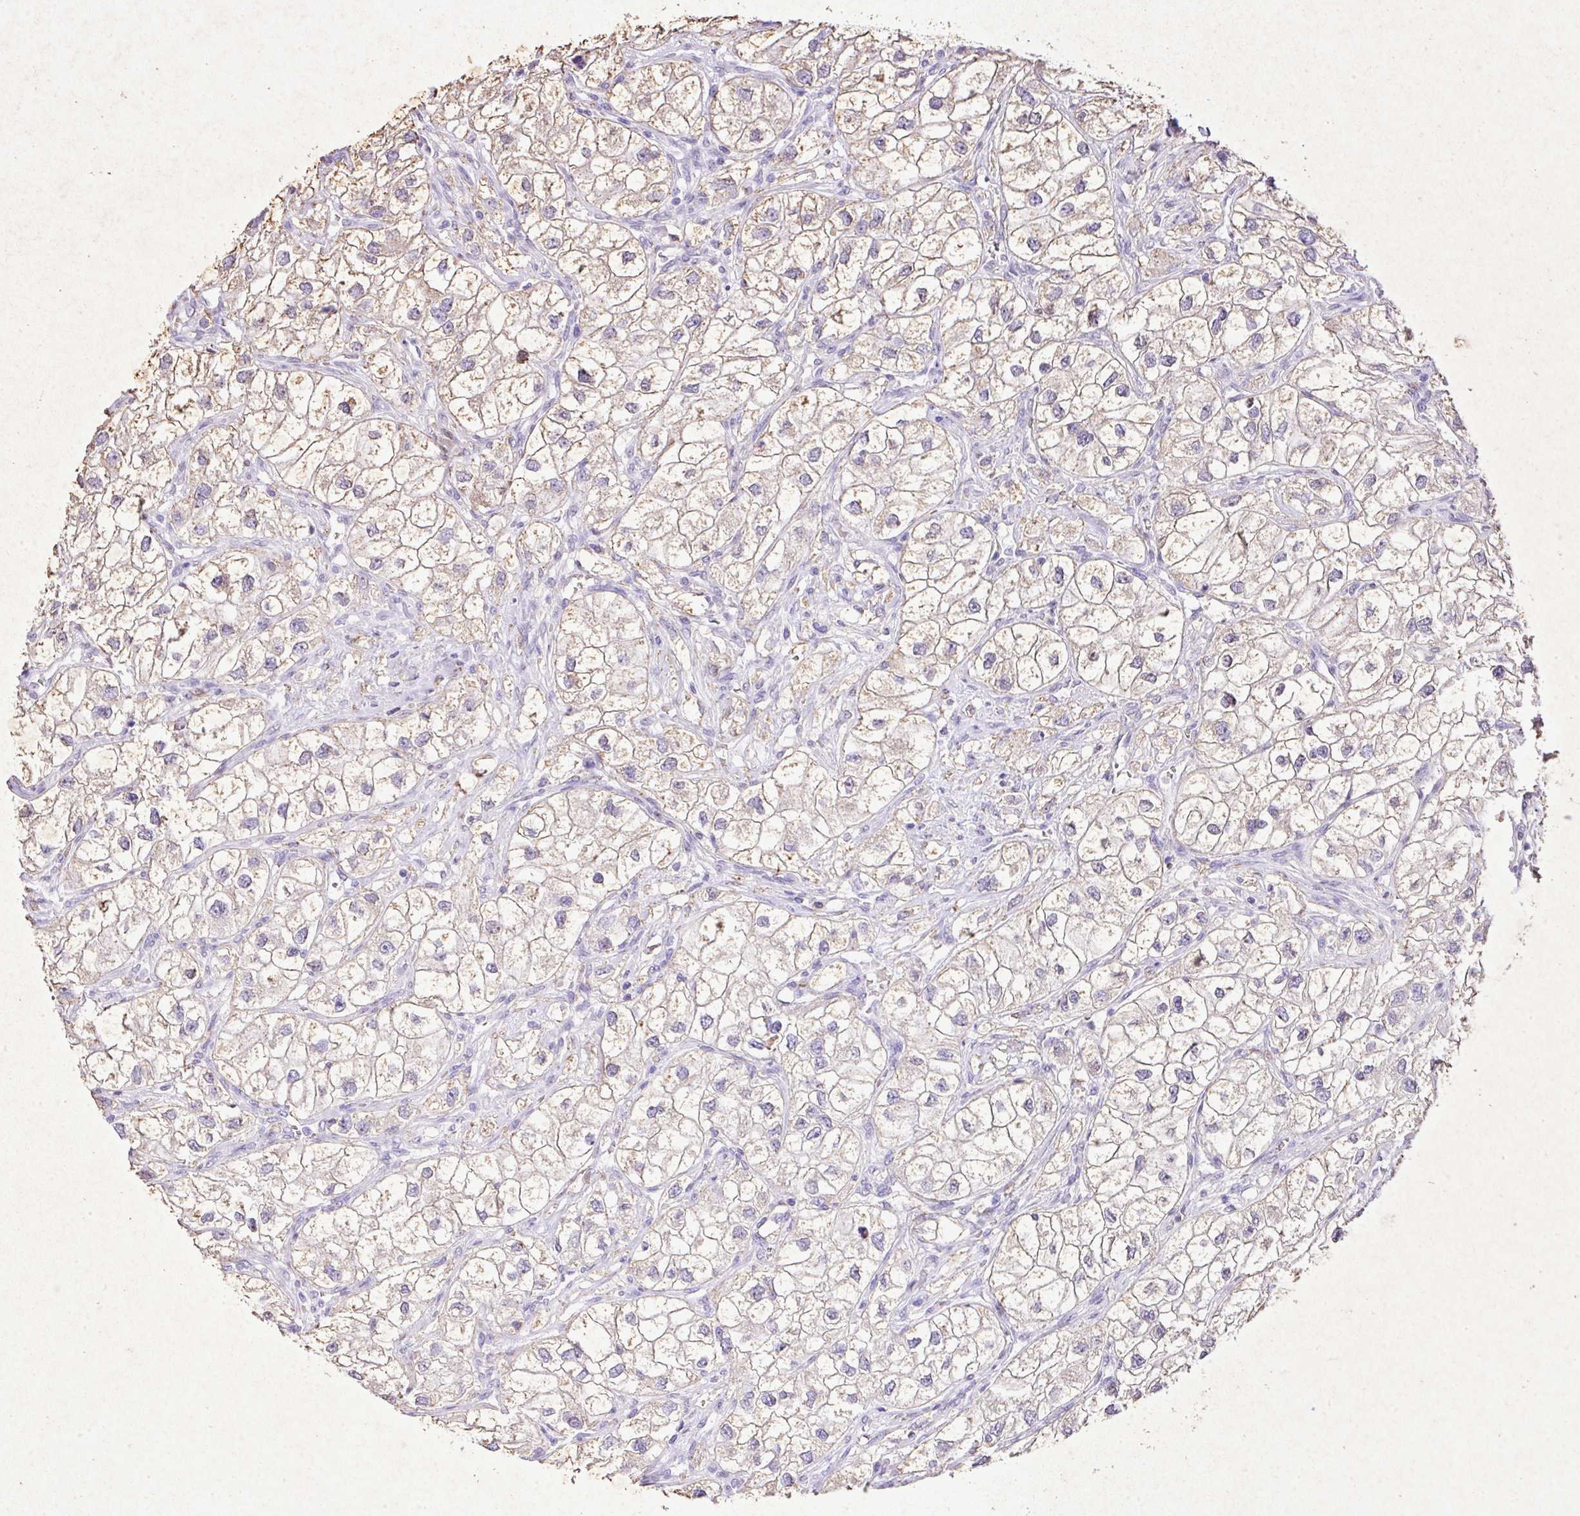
{"staining": {"intensity": "weak", "quantity": "<25%", "location": "cytoplasmic/membranous"}, "tissue": "renal cancer", "cell_type": "Tumor cells", "image_type": "cancer", "snomed": [{"axis": "morphology", "description": "Adenocarcinoma, NOS"}, {"axis": "topography", "description": "Kidney"}], "caption": "Renal cancer (adenocarcinoma) was stained to show a protein in brown. There is no significant staining in tumor cells.", "gene": "KCNJ11", "patient": {"sex": "male", "age": 59}}